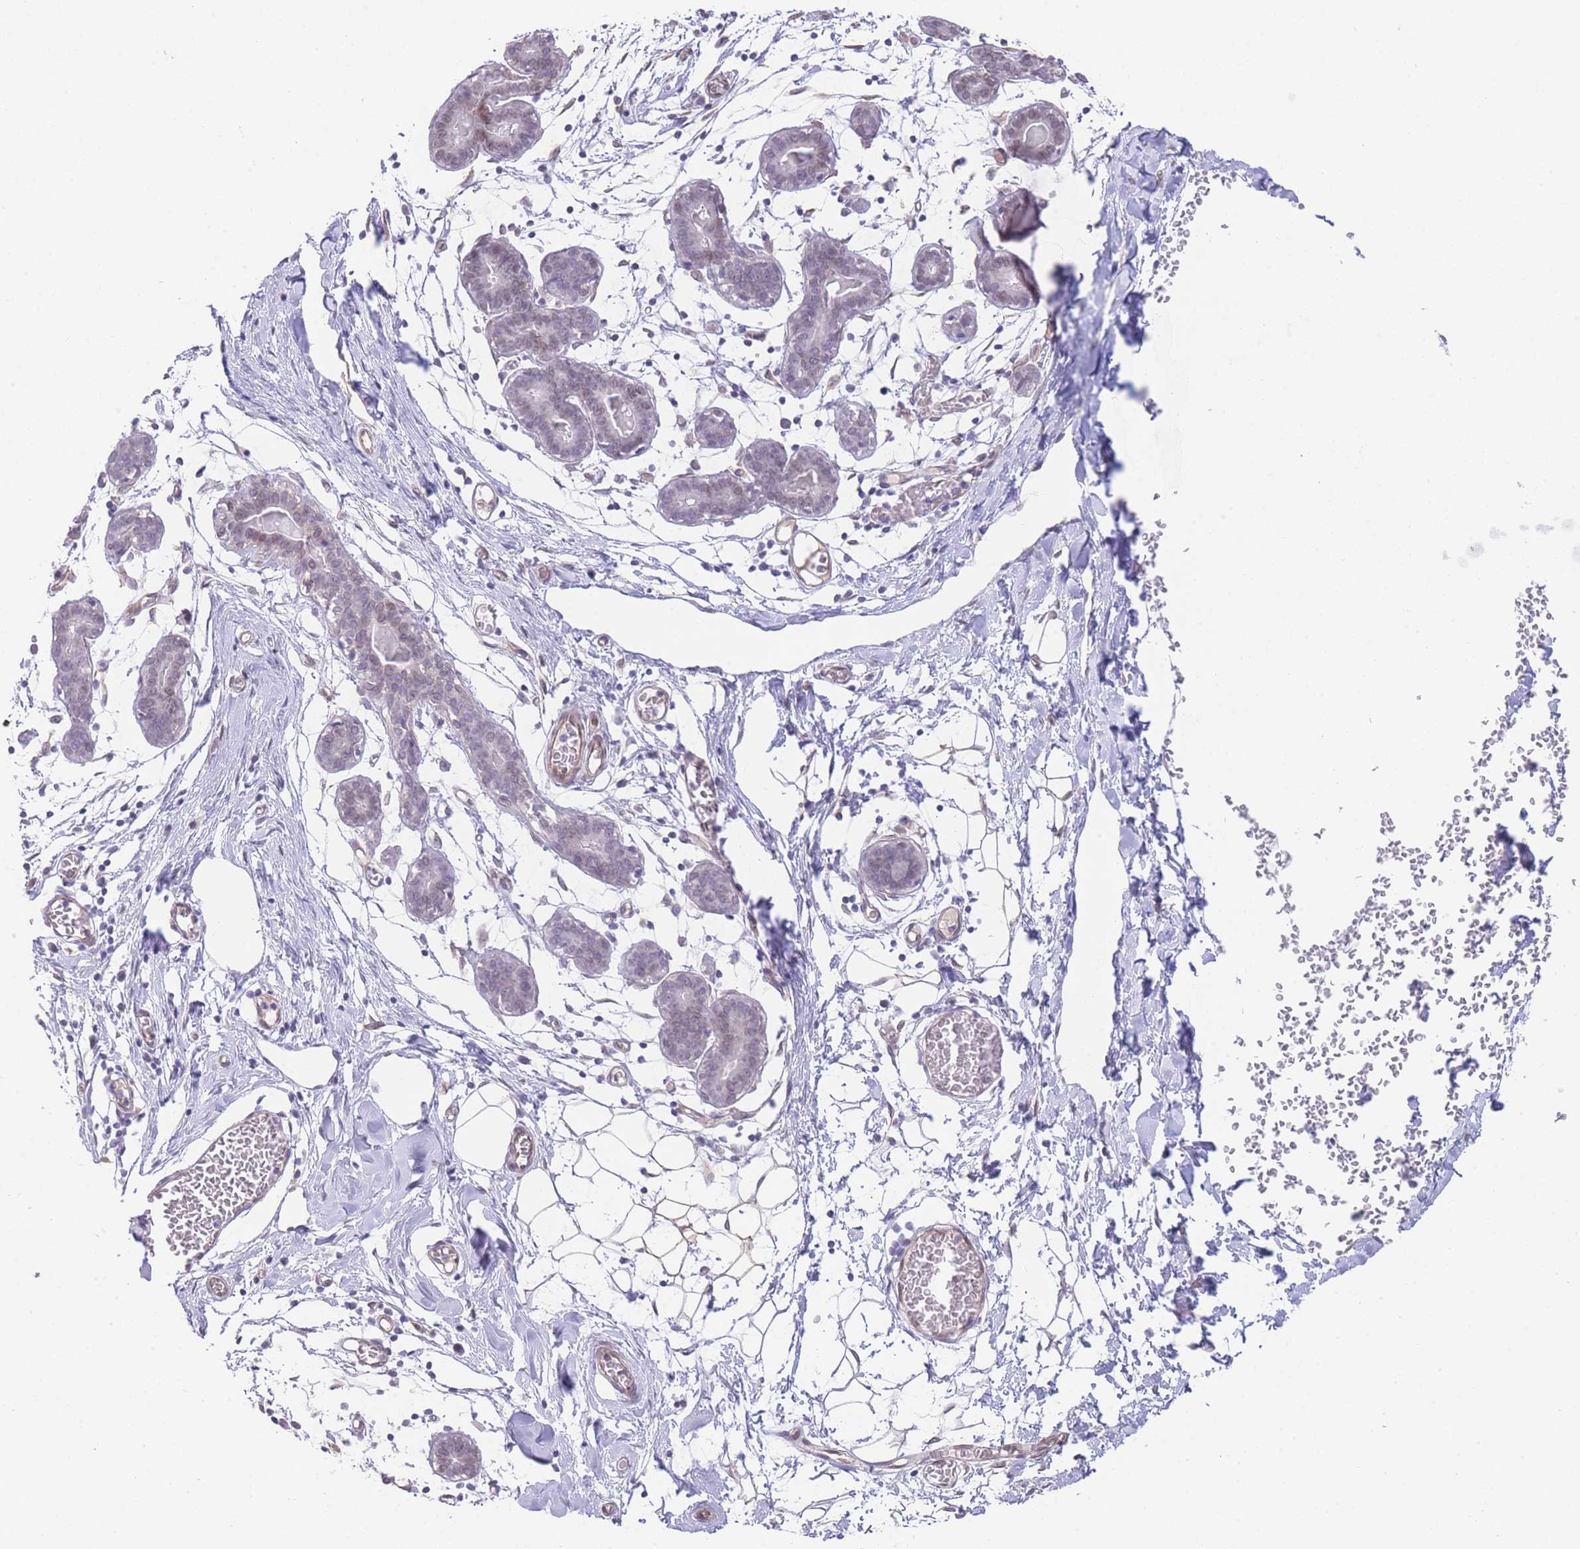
{"staining": {"intensity": "weak", "quantity": "25%-75%", "location": "cytoplasmic/membranous"}, "tissue": "breast", "cell_type": "Adipocytes", "image_type": "normal", "snomed": [{"axis": "morphology", "description": "Normal tissue, NOS"}, {"axis": "topography", "description": "Breast"}], "caption": "Immunohistochemical staining of normal human breast demonstrates 25%-75% levels of weak cytoplasmic/membranous protein staining in about 25%-75% of adipocytes.", "gene": "OR10AD1", "patient": {"sex": "female", "age": 27}}